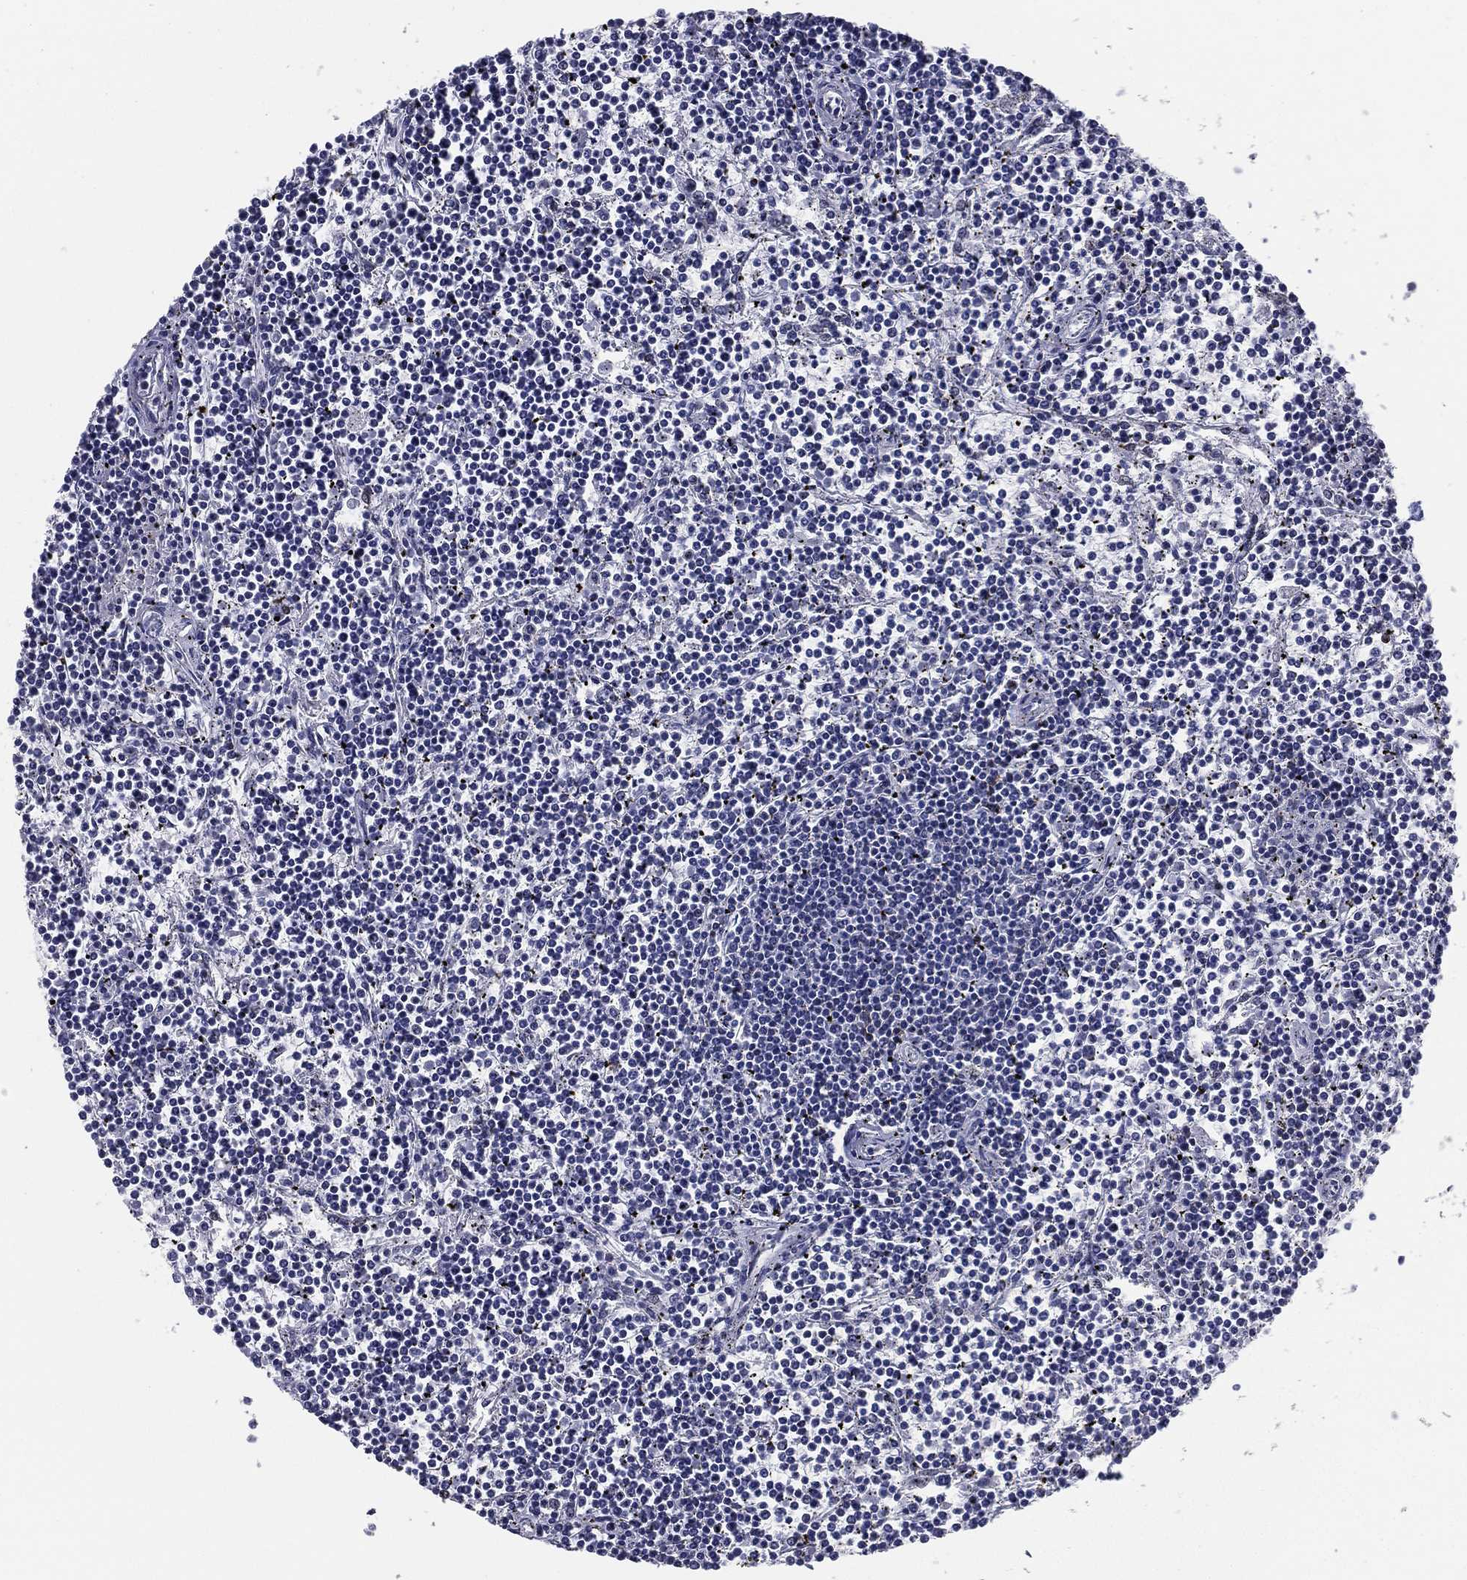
{"staining": {"intensity": "strong", "quantity": "<25%", "location": "nuclear"}, "tissue": "lymphoma", "cell_type": "Tumor cells", "image_type": "cancer", "snomed": [{"axis": "morphology", "description": "Malignant lymphoma, non-Hodgkin's type, Low grade"}, {"axis": "topography", "description": "Spleen"}], "caption": "Immunohistochemistry (IHC) staining of lymphoma, which reveals medium levels of strong nuclear positivity in about <25% of tumor cells indicating strong nuclear protein positivity. The staining was performed using DAB (brown) for protein detection and nuclei were counterstained in hematoxylin (blue).", "gene": "CYB561D2", "patient": {"sex": "female", "age": 19}}